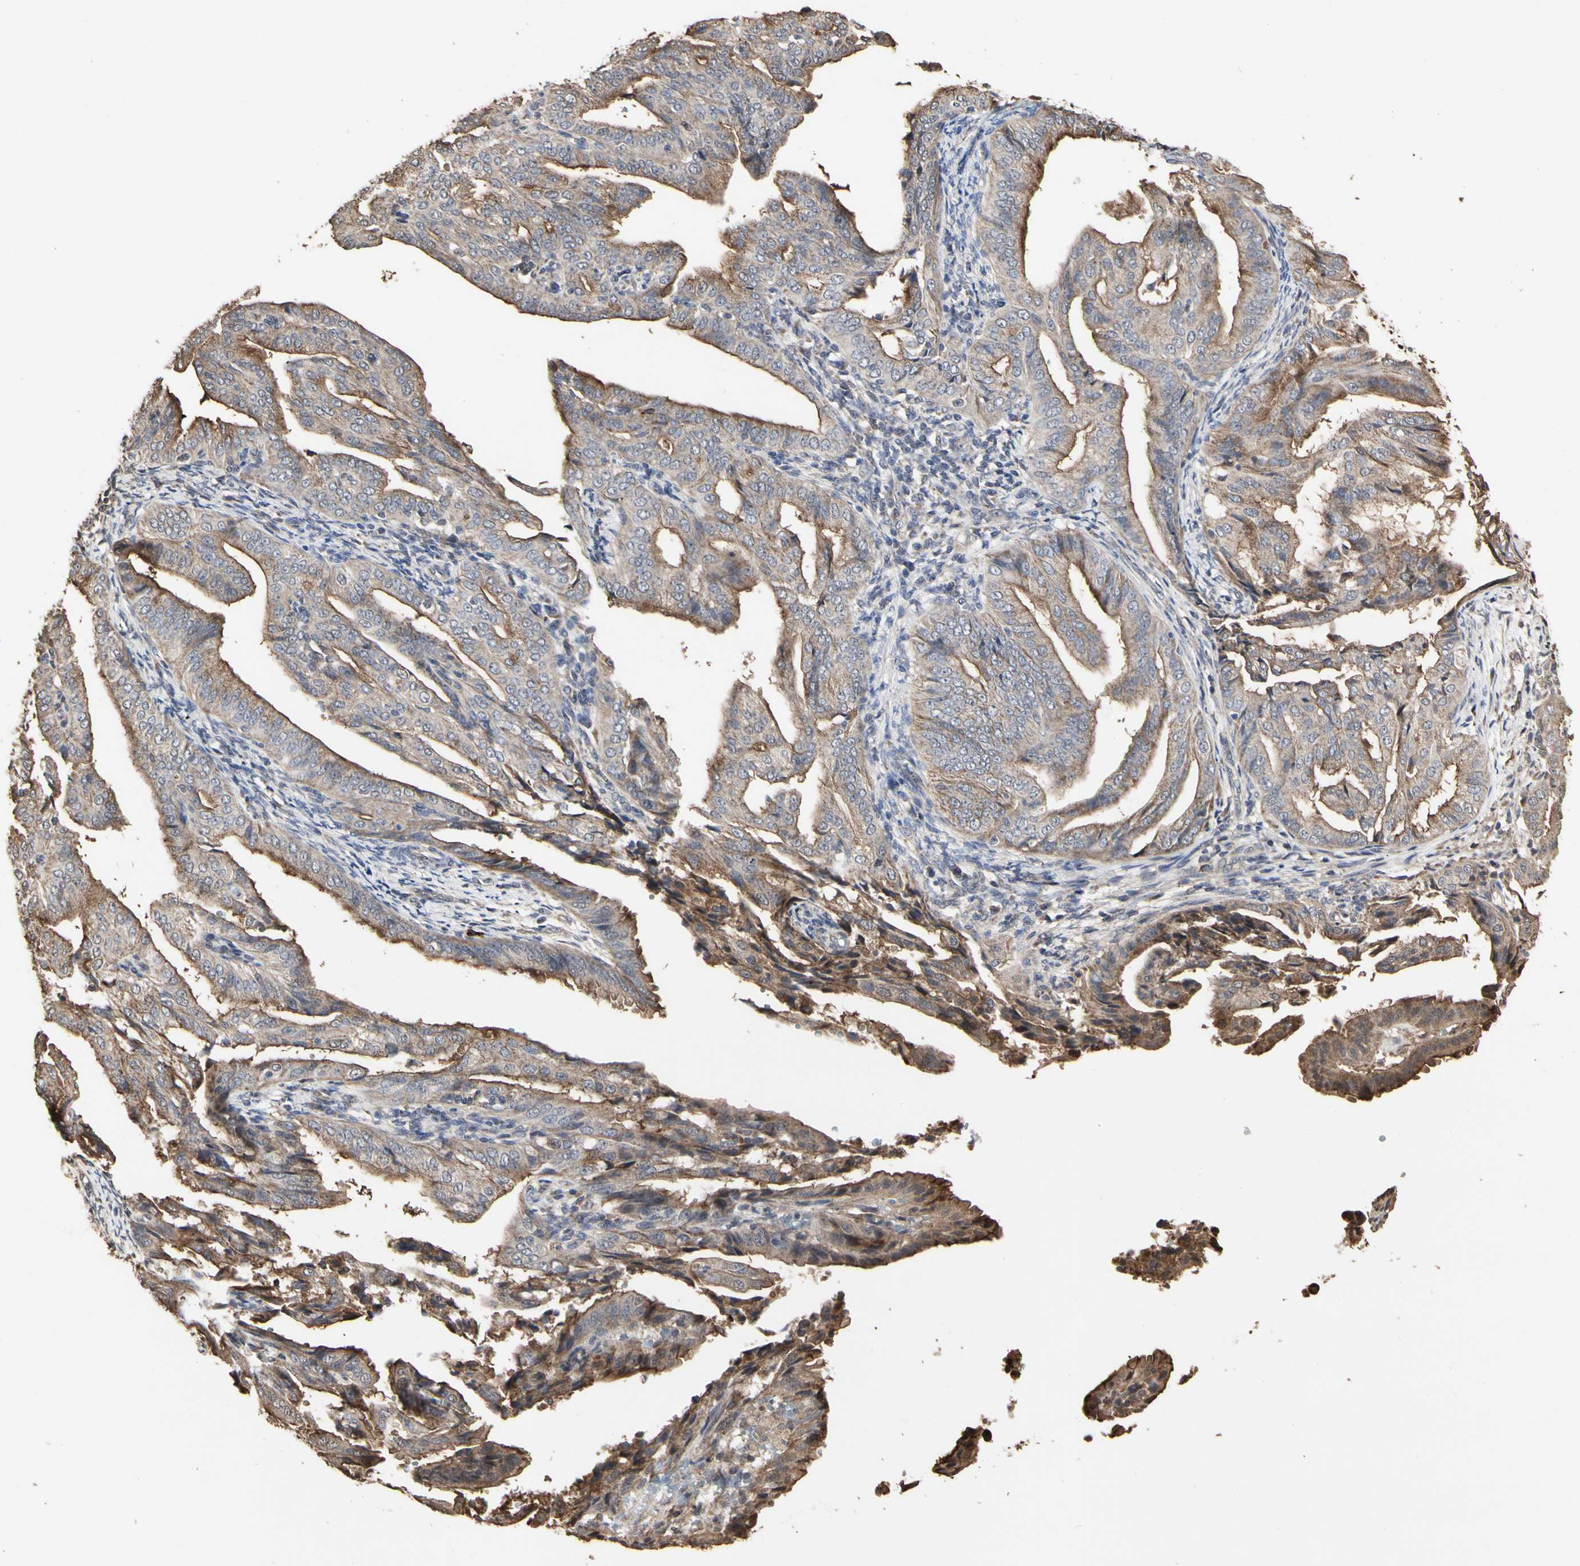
{"staining": {"intensity": "strong", "quantity": ">75%", "location": "cytoplasmic/membranous"}, "tissue": "endometrial cancer", "cell_type": "Tumor cells", "image_type": "cancer", "snomed": [{"axis": "morphology", "description": "Adenocarcinoma, NOS"}, {"axis": "topography", "description": "Endometrium"}], "caption": "A brown stain highlights strong cytoplasmic/membranous positivity of a protein in endometrial adenocarcinoma tumor cells. (brown staining indicates protein expression, while blue staining denotes nuclei).", "gene": "TAOK1", "patient": {"sex": "female", "age": 58}}